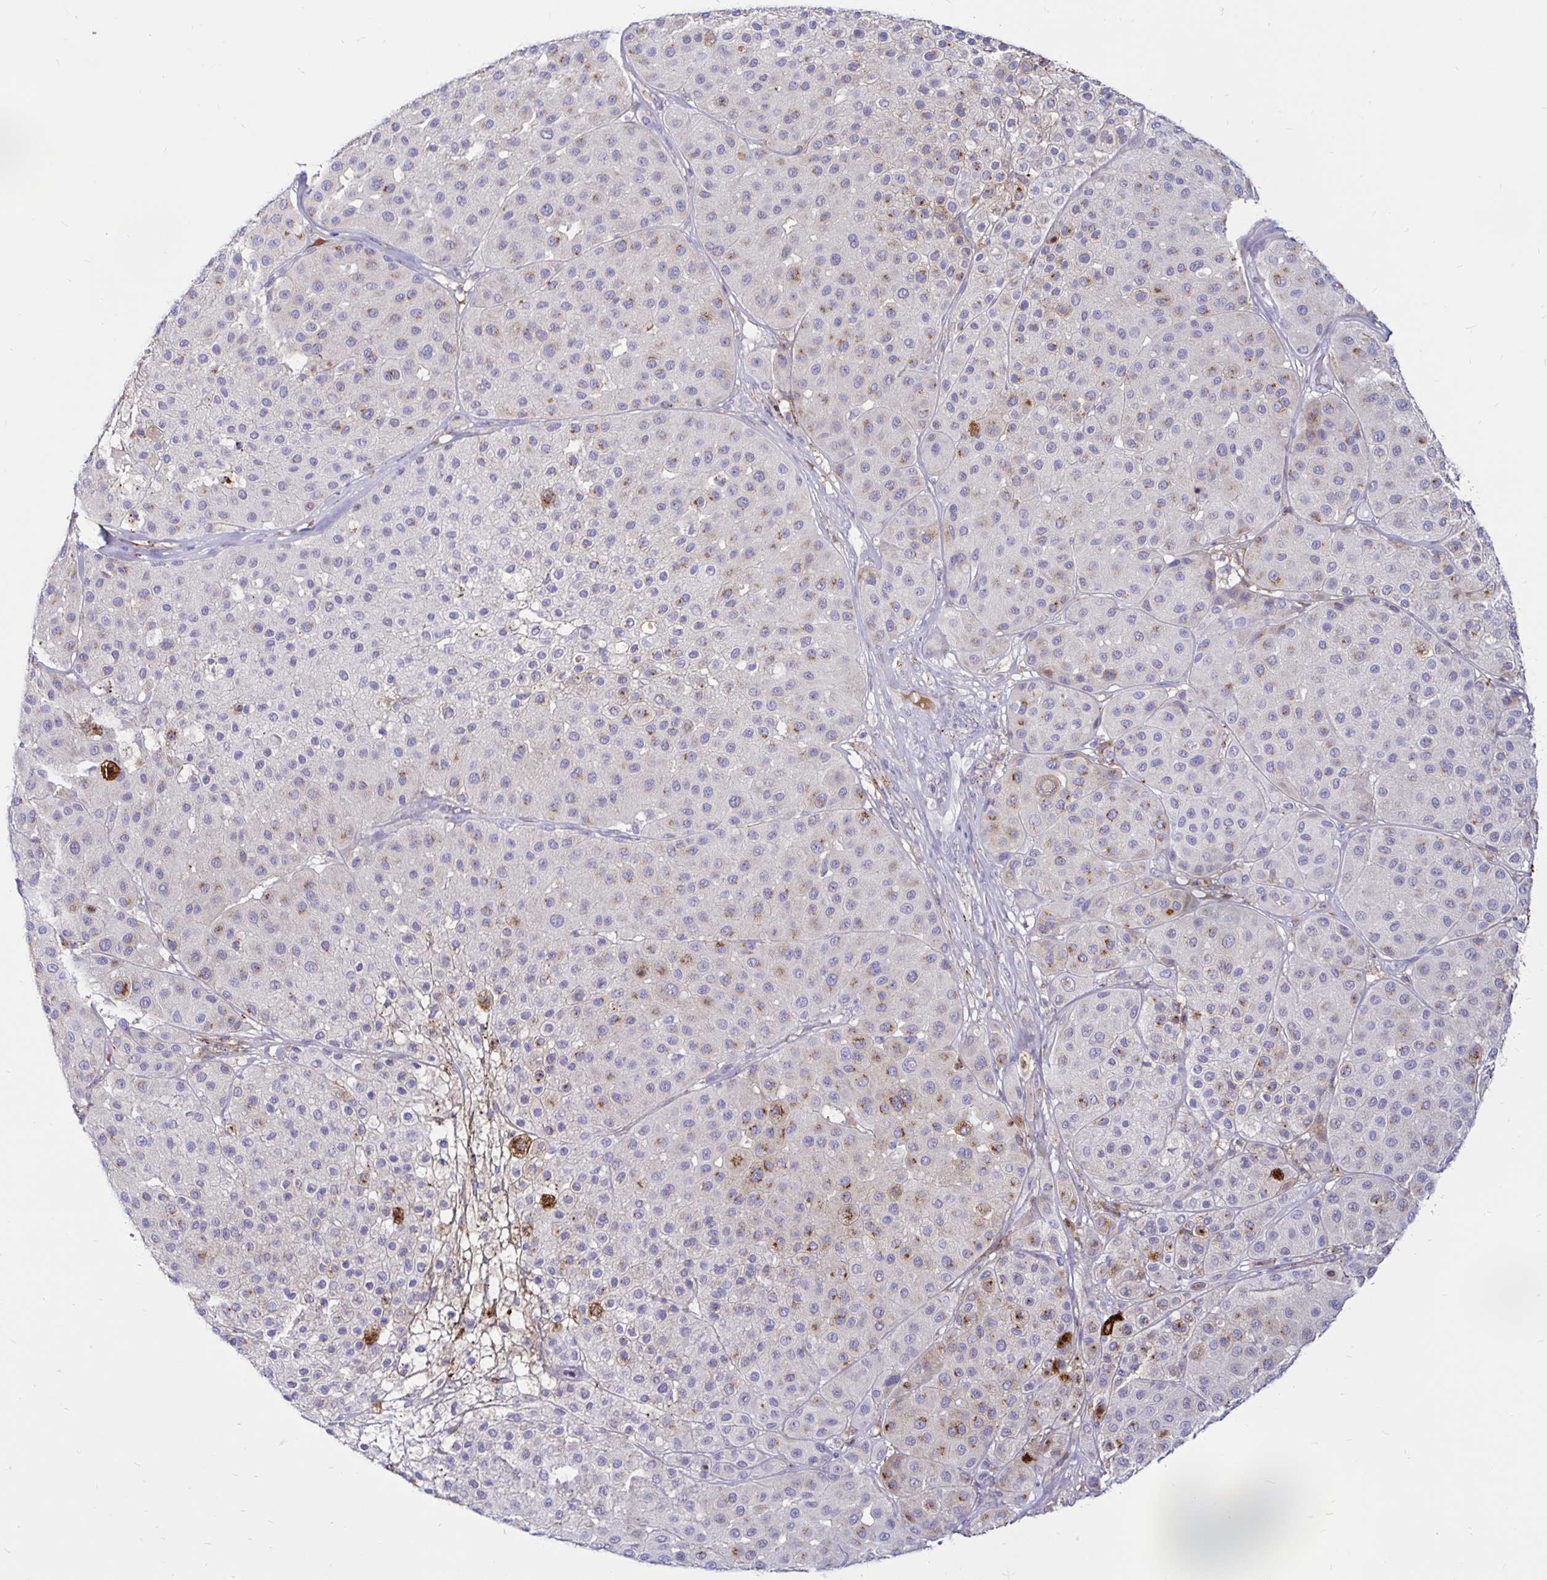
{"staining": {"intensity": "strong", "quantity": "<25%", "location": "cytoplasmic/membranous"}, "tissue": "melanoma", "cell_type": "Tumor cells", "image_type": "cancer", "snomed": [{"axis": "morphology", "description": "Malignant melanoma, Metastatic site"}, {"axis": "topography", "description": "Smooth muscle"}], "caption": "Immunohistochemistry of human melanoma displays medium levels of strong cytoplasmic/membranous positivity in about <25% of tumor cells.", "gene": "TIMP1", "patient": {"sex": "male", "age": 41}}